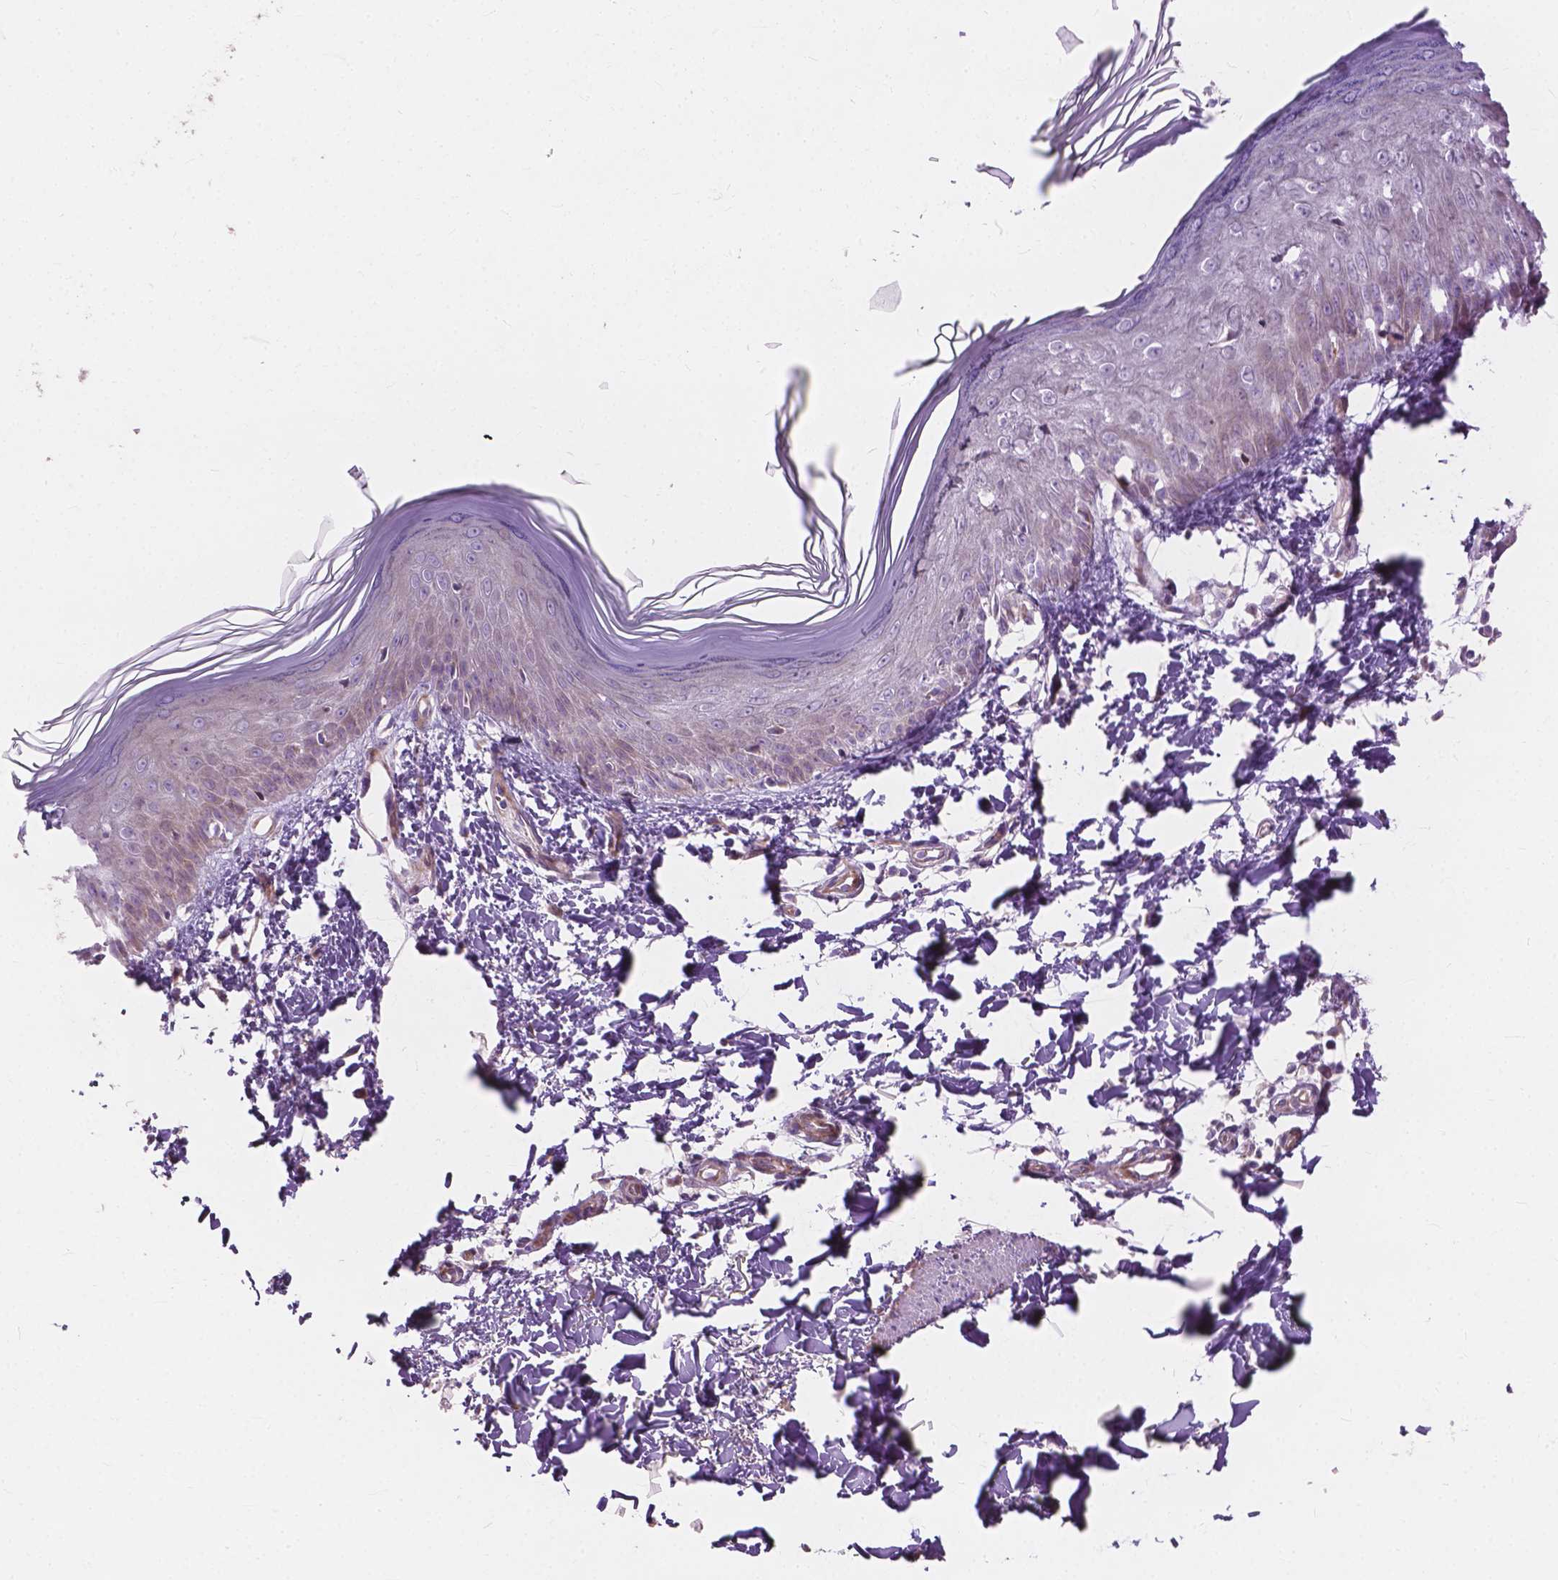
{"staining": {"intensity": "negative", "quantity": "none", "location": "none"}, "tissue": "skin", "cell_type": "Fibroblasts", "image_type": "normal", "snomed": [{"axis": "morphology", "description": "Normal tissue, NOS"}, {"axis": "topography", "description": "Skin"}], "caption": "The micrograph reveals no significant expression in fibroblasts of skin. The staining is performed using DAB brown chromogen with nuclei counter-stained in using hematoxylin.", "gene": "MORN1", "patient": {"sex": "female", "age": 62}}